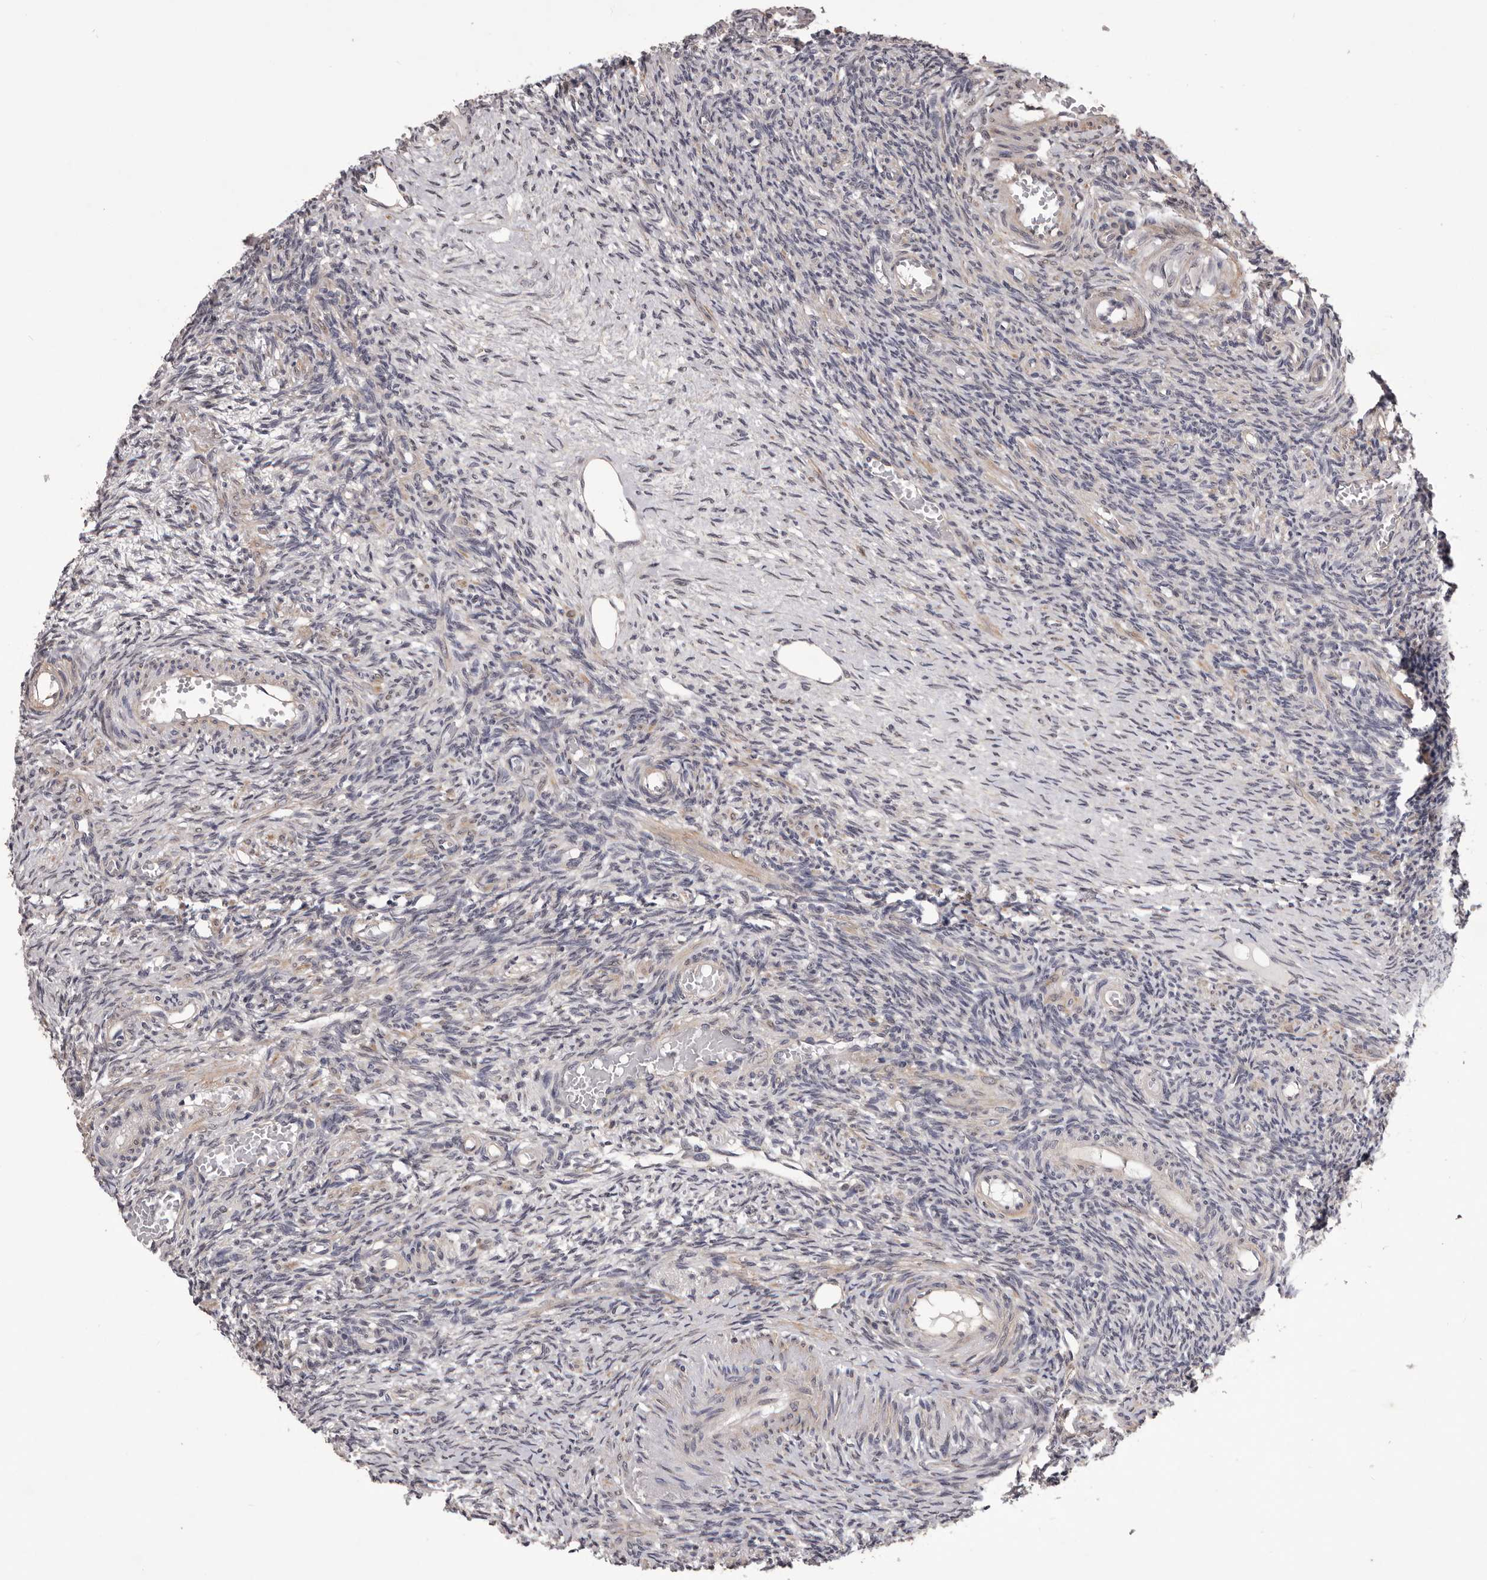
{"staining": {"intensity": "weak", "quantity": "<25%", "location": "nuclear"}, "tissue": "ovary", "cell_type": "Ovarian stroma cells", "image_type": "normal", "snomed": [{"axis": "morphology", "description": "Normal tissue, NOS"}, {"axis": "topography", "description": "Ovary"}], "caption": "The IHC photomicrograph has no significant expression in ovarian stroma cells of ovary. (DAB IHC with hematoxylin counter stain).", "gene": "CELF3", "patient": {"sex": "female", "age": 27}}